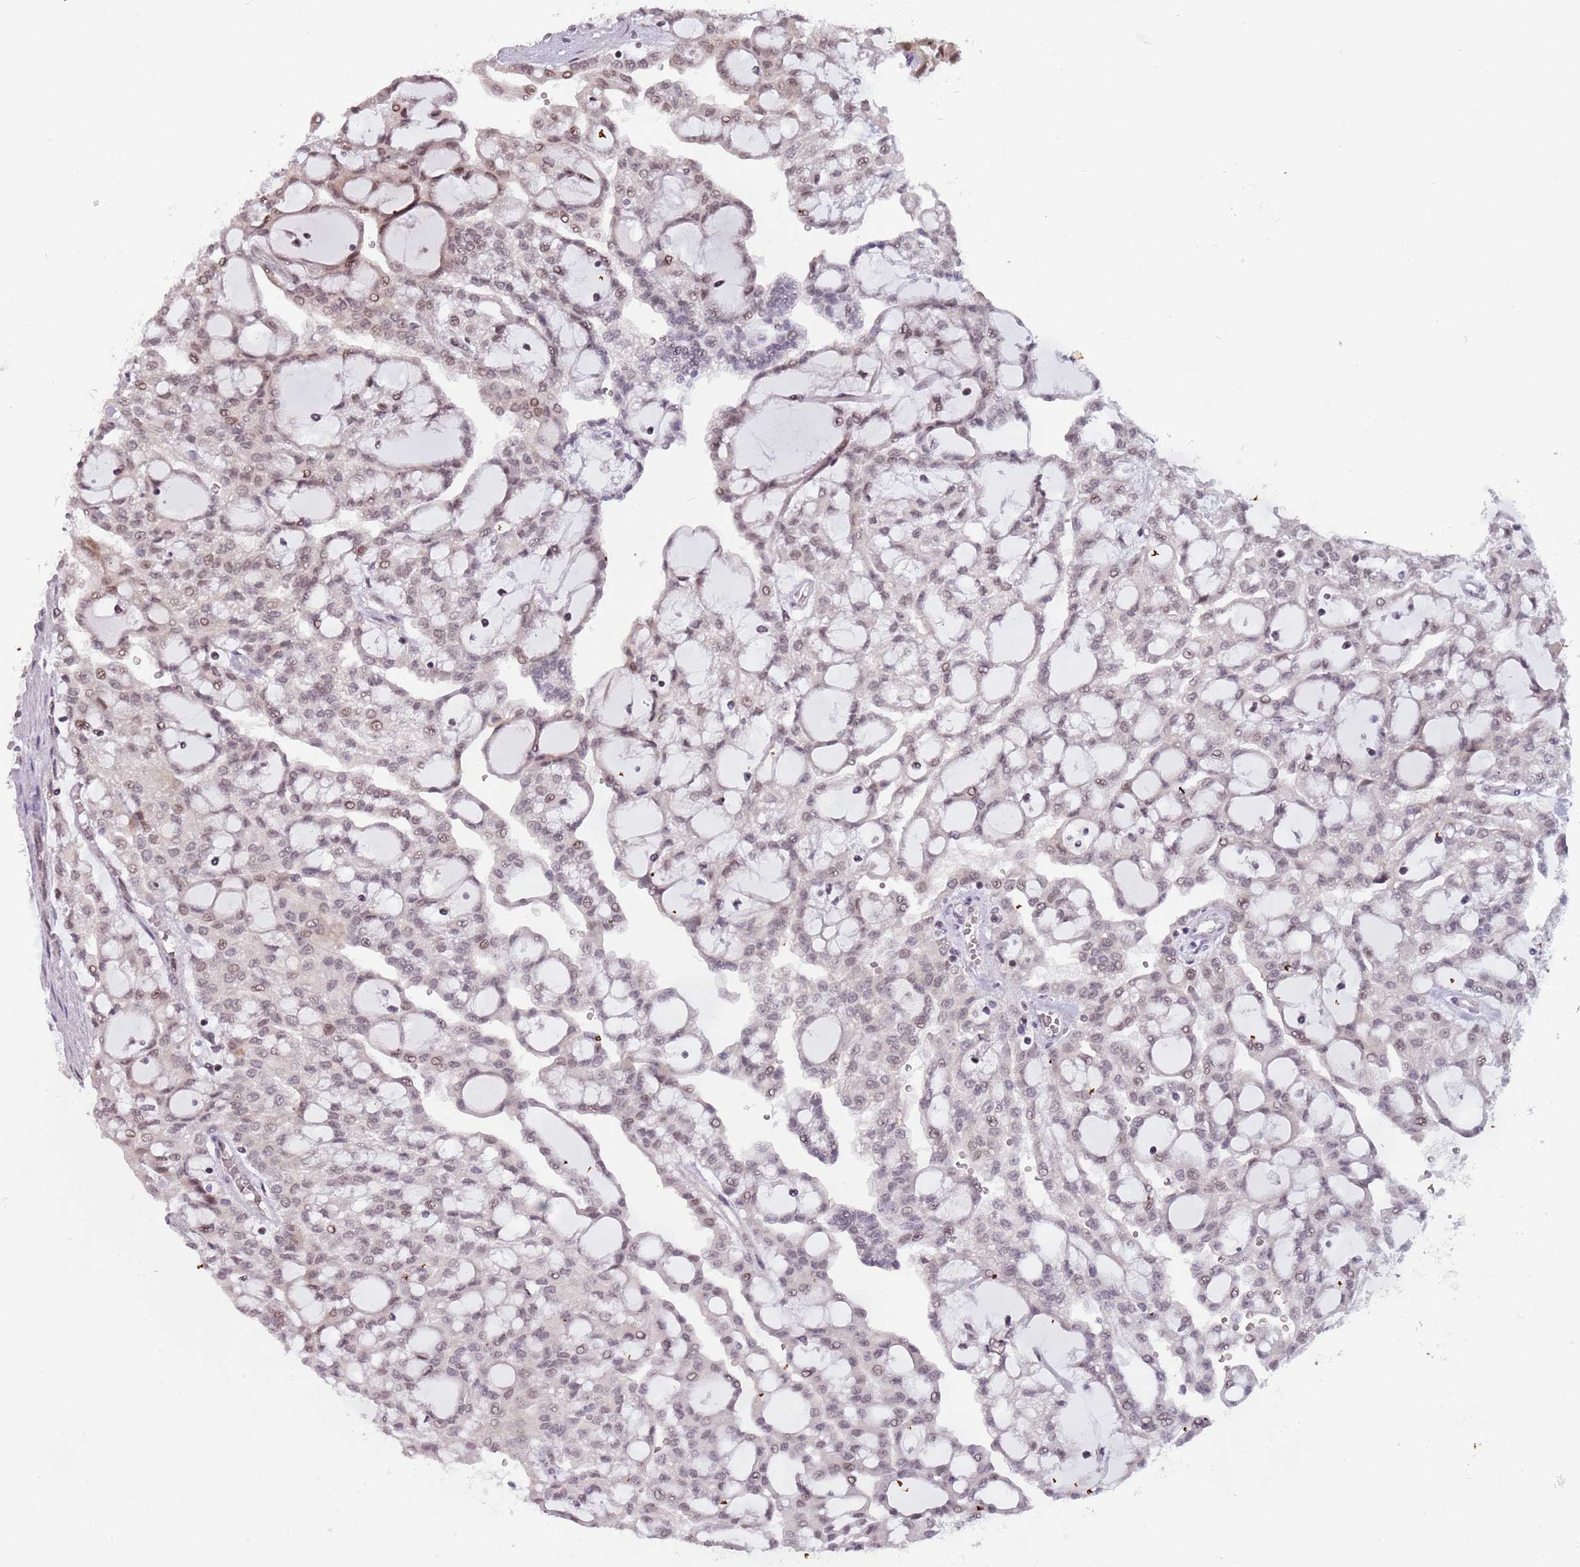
{"staining": {"intensity": "moderate", "quantity": "25%-75%", "location": "nuclear"}, "tissue": "renal cancer", "cell_type": "Tumor cells", "image_type": "cancer", "snomed": [{"axis": "morphology", "description": "Adenocarcinoma, NOS"}, {"axis": "topography", "description": "Kidney"}], "caption": "A histopathology image of adenocarcinoma (renal) stained for a protein exhibits moderate nuclear brown staining in tumor cells.", "gene": "BARD1", "patient": {"sex": "male", "age": 63}}